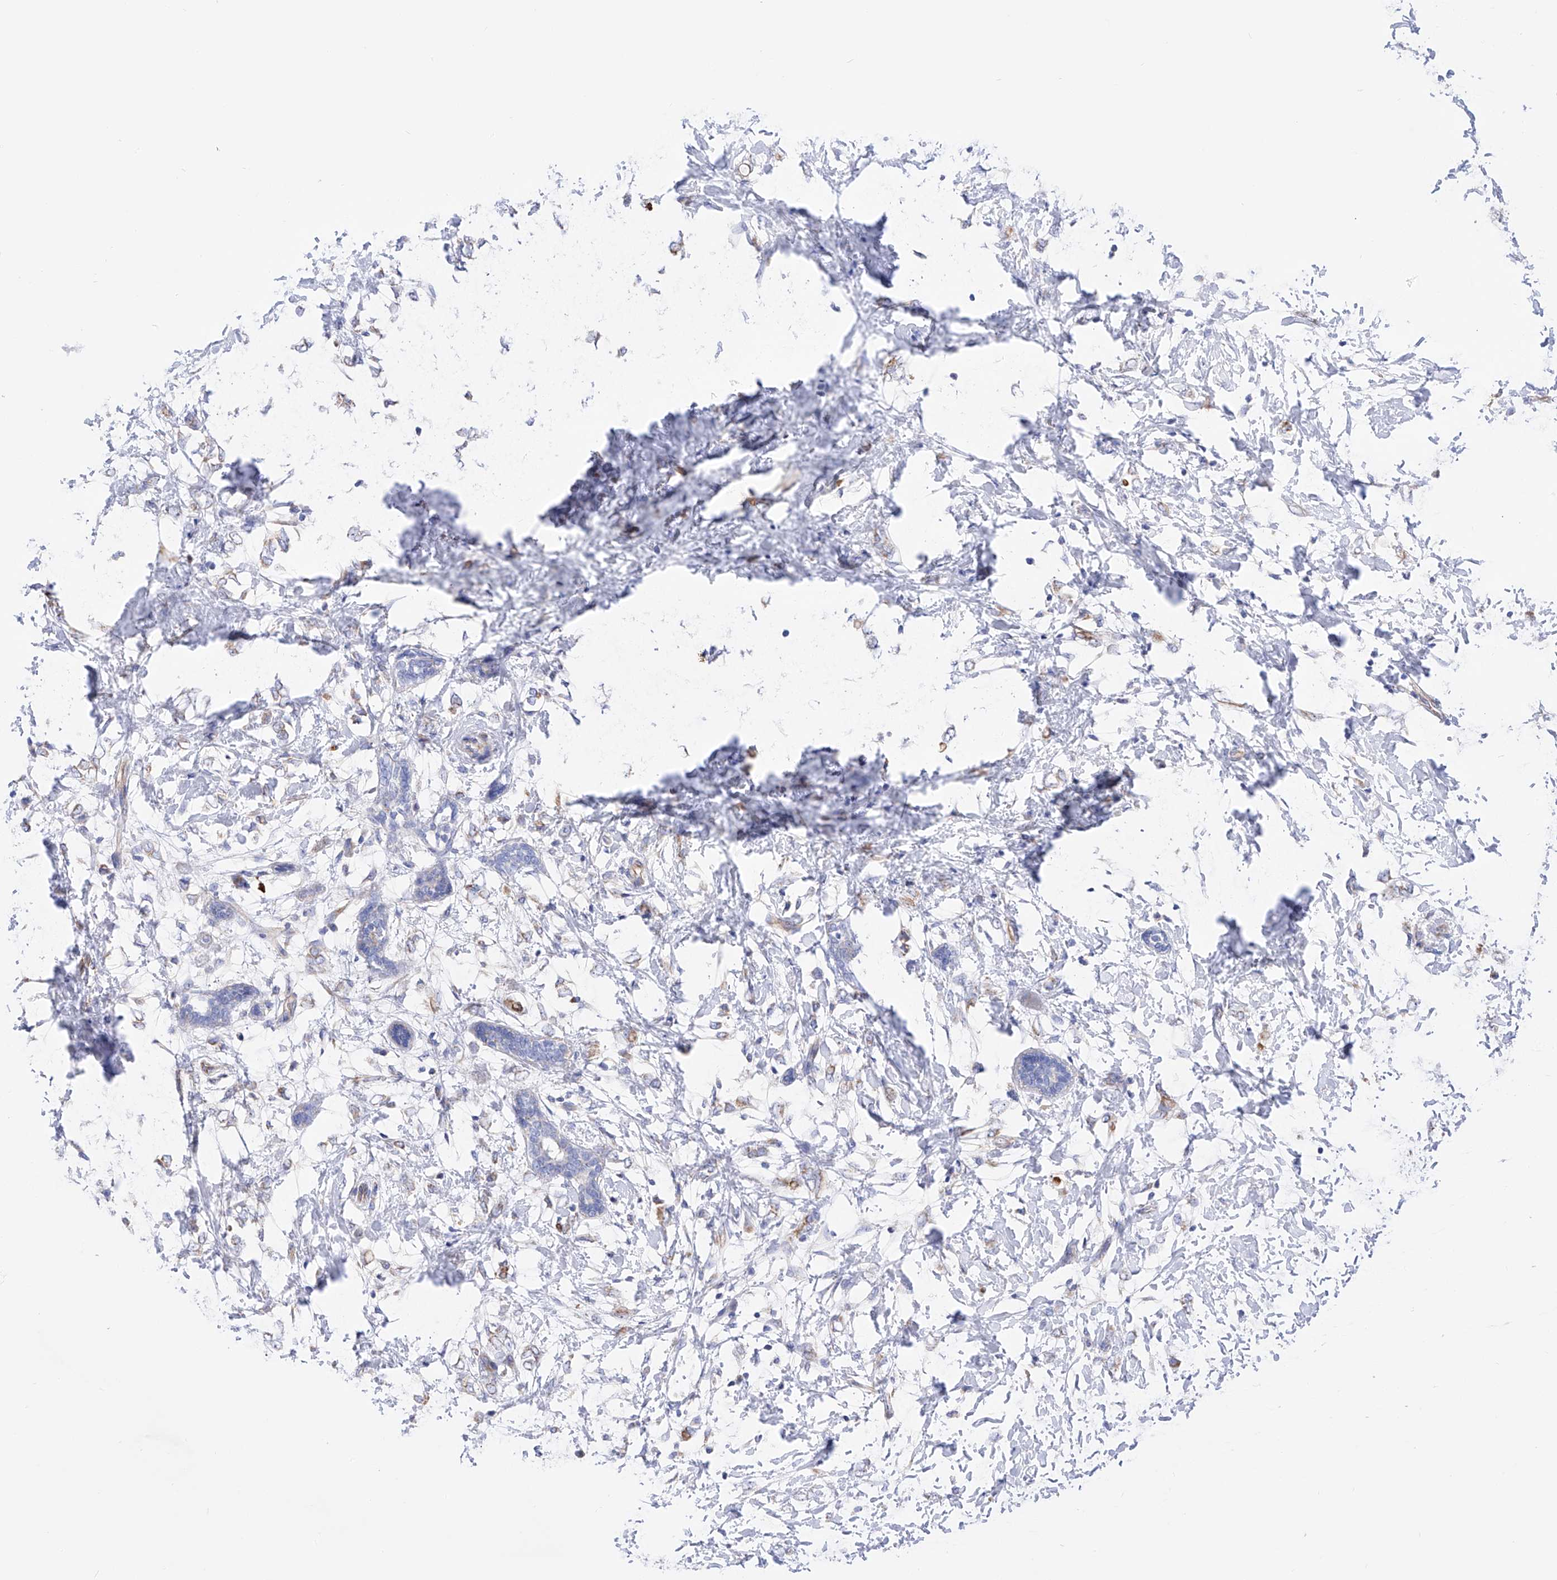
{"staining": {"intensity": "weak", "quantity": "<25%", "location": "cytoplasmic/membranous"}, "tissue": "breast cancer", "cell_type": "Tumor cells", "image_type": "cancer", "snomed": [{"axis": "morphology", "description": "Normal tissue, NOS"}, {"axis": "morphology", "description": "Lobular carcinoma"}, {"axis": "topography", "description": "Breast"}], "caption": "A photomicrograph of human breast cancer is negative for staining in tumor cells.", "gene": "FLG", "patient": {"sex": "female", "age": 47}}